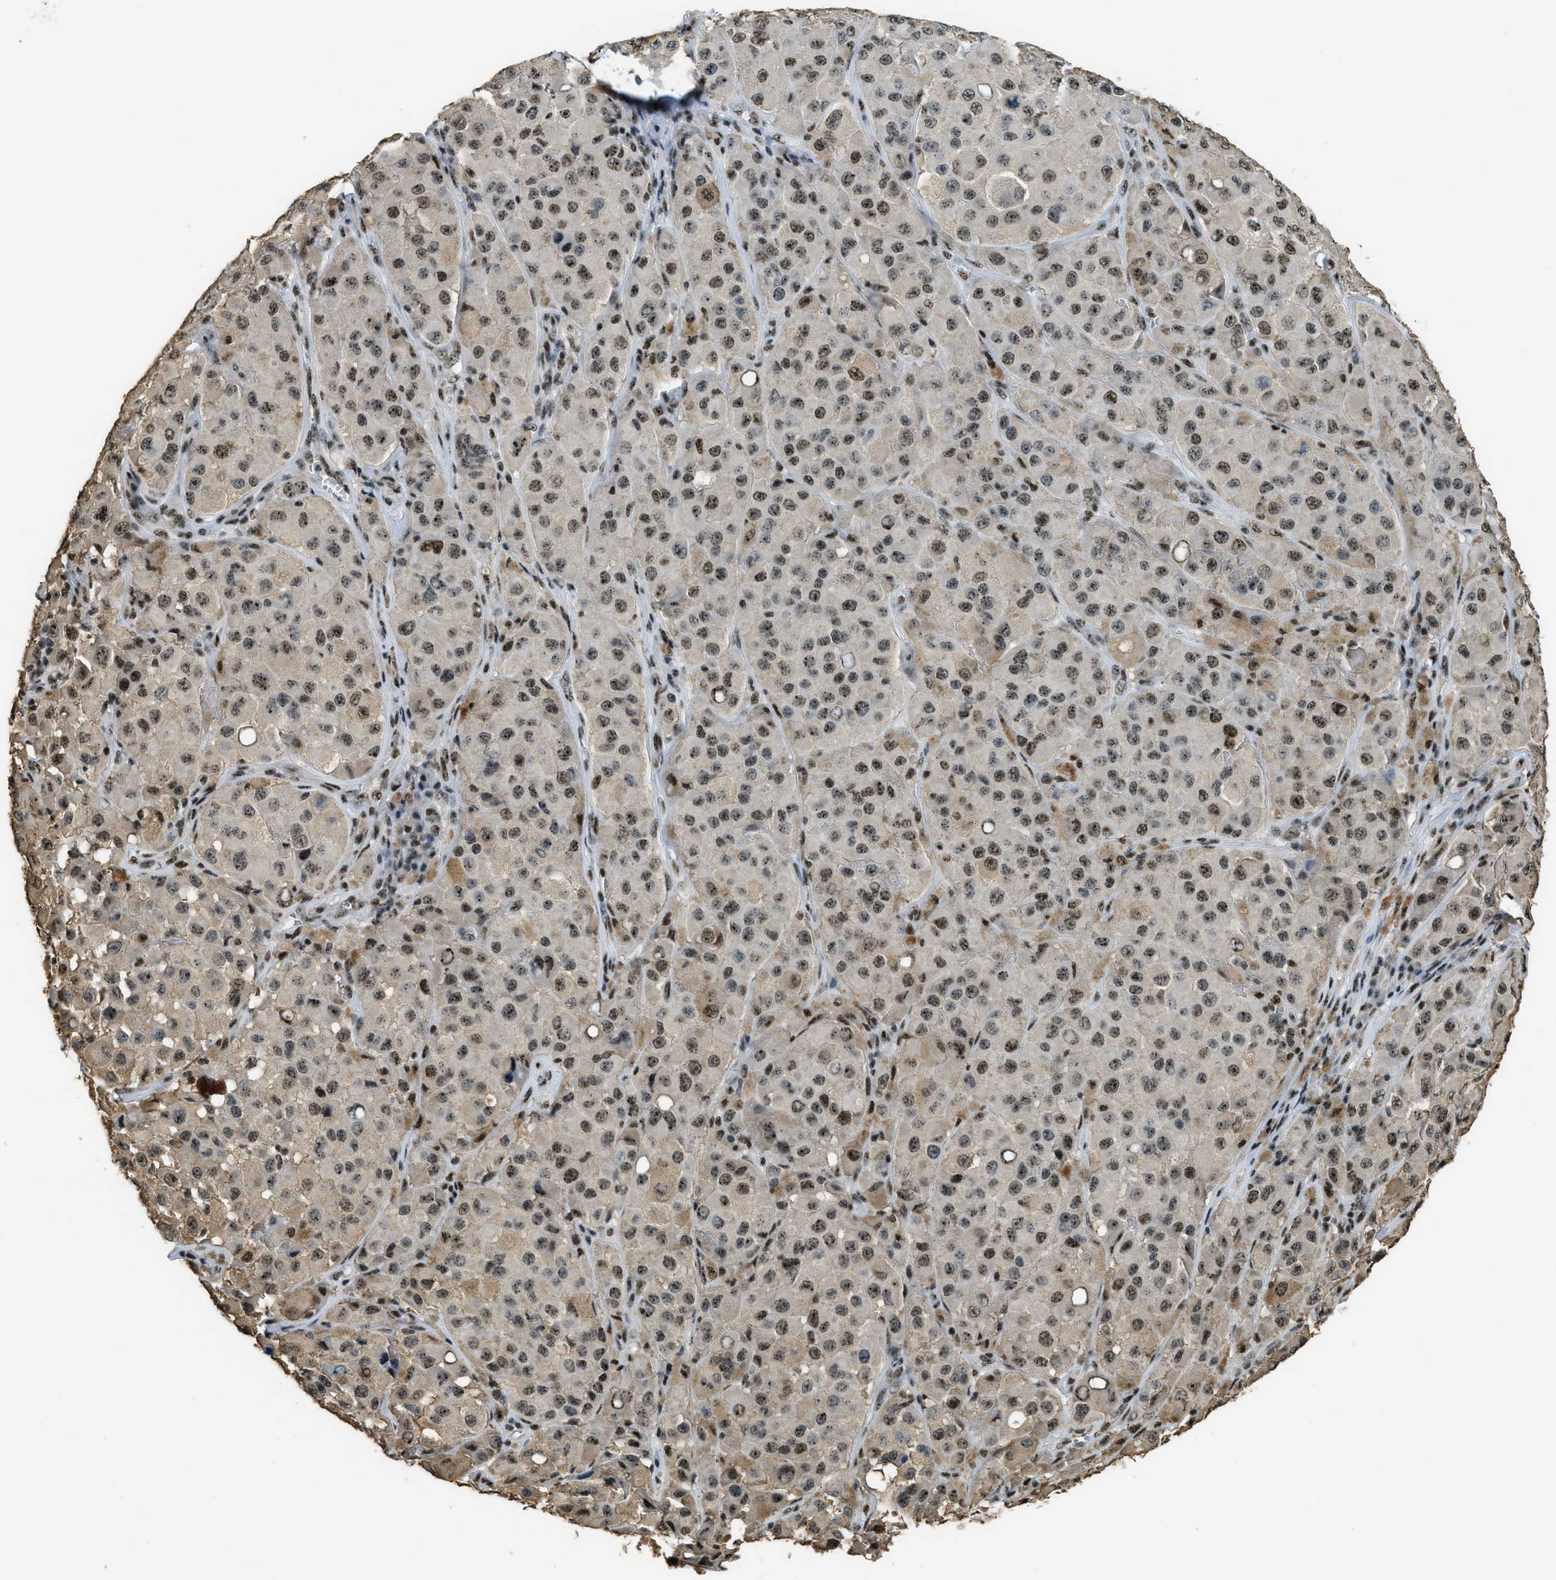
{"staining": {"intensity": "strong", "quantity": ">75%", "location": "nuclear"}, "tissue": "melanoma", "cell_type": "Tumor cells", "image_type": "cancer", "snomed": [{"axis": "morphology", "description": "Malignant melanoma, NOS"}, {"axis": "topography", "description": "Skin"}], "caption": "This image demonstrates malignant melanoma stained with immunohistochemistry (IHC) to label a protein in brown. The nuclear of tumor cells show strong positivity for the protein. Nuclei are counter-stained blue.", "gene": "SP100", "patient": {"sex": "male", "age": 84}}